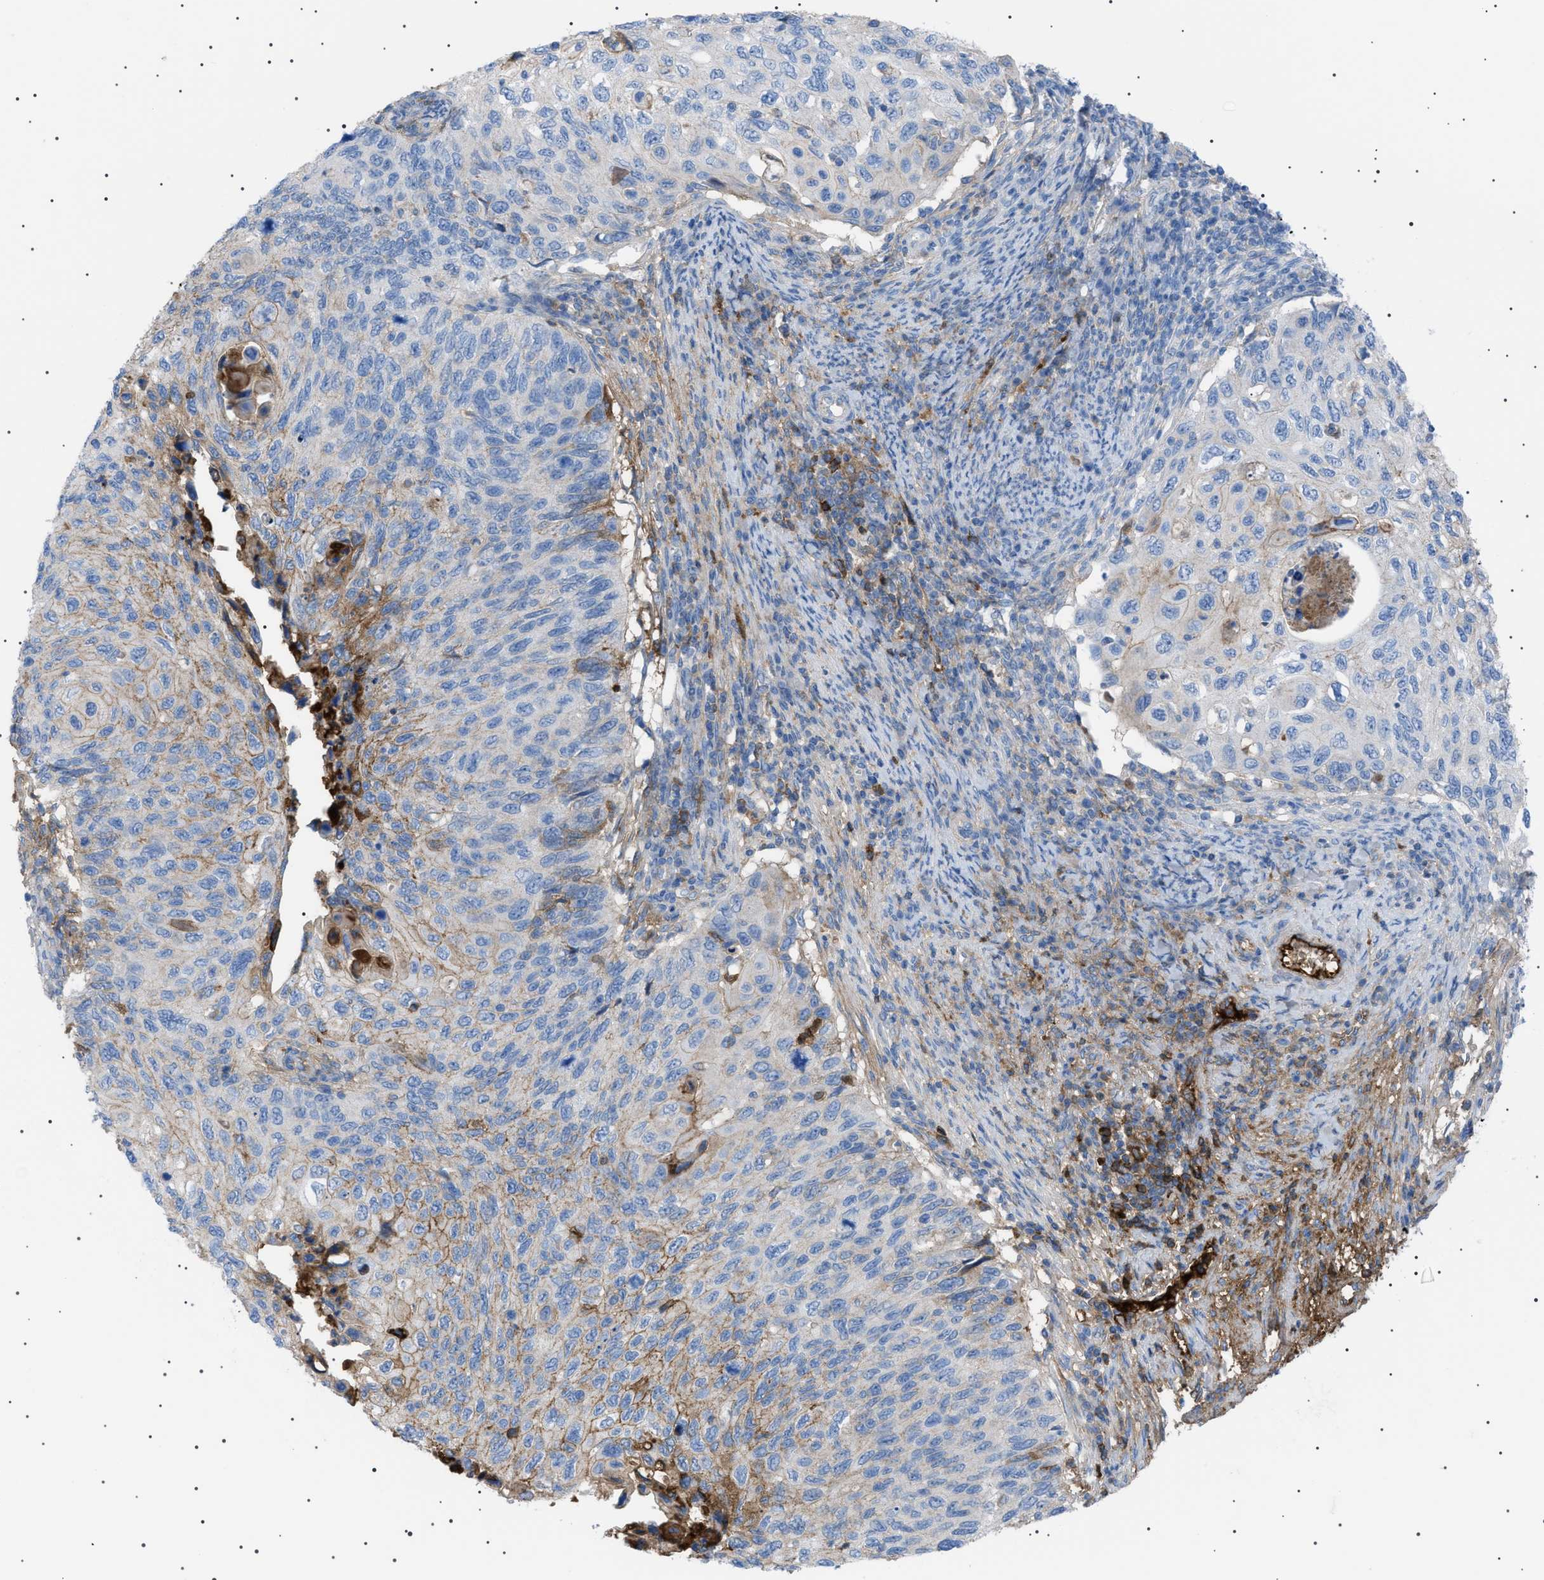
{"staining": {"intensity": "moderate", "quantity": "25%-75%", "location": "cytoplasmic/membranous"}, "tissue": "cervical cancer", "cell_type": "Tumor cells", "image_type": "cancer", "snomed": [{"axis": "morphology", "description": "Squamous cell carcinoma, NOS"}, {"axis": "topography", "description": "Cervix"}], "caption": "IHC (DAB (3,3'-diaminobenzidine)) staining of human cervical cancer demonstrates moderate cytoplasmic/membranous protein staining in about 25%-75% of tumor cells.", "gene": "LPA", "patient": {"sex": "female", "age": 70}}